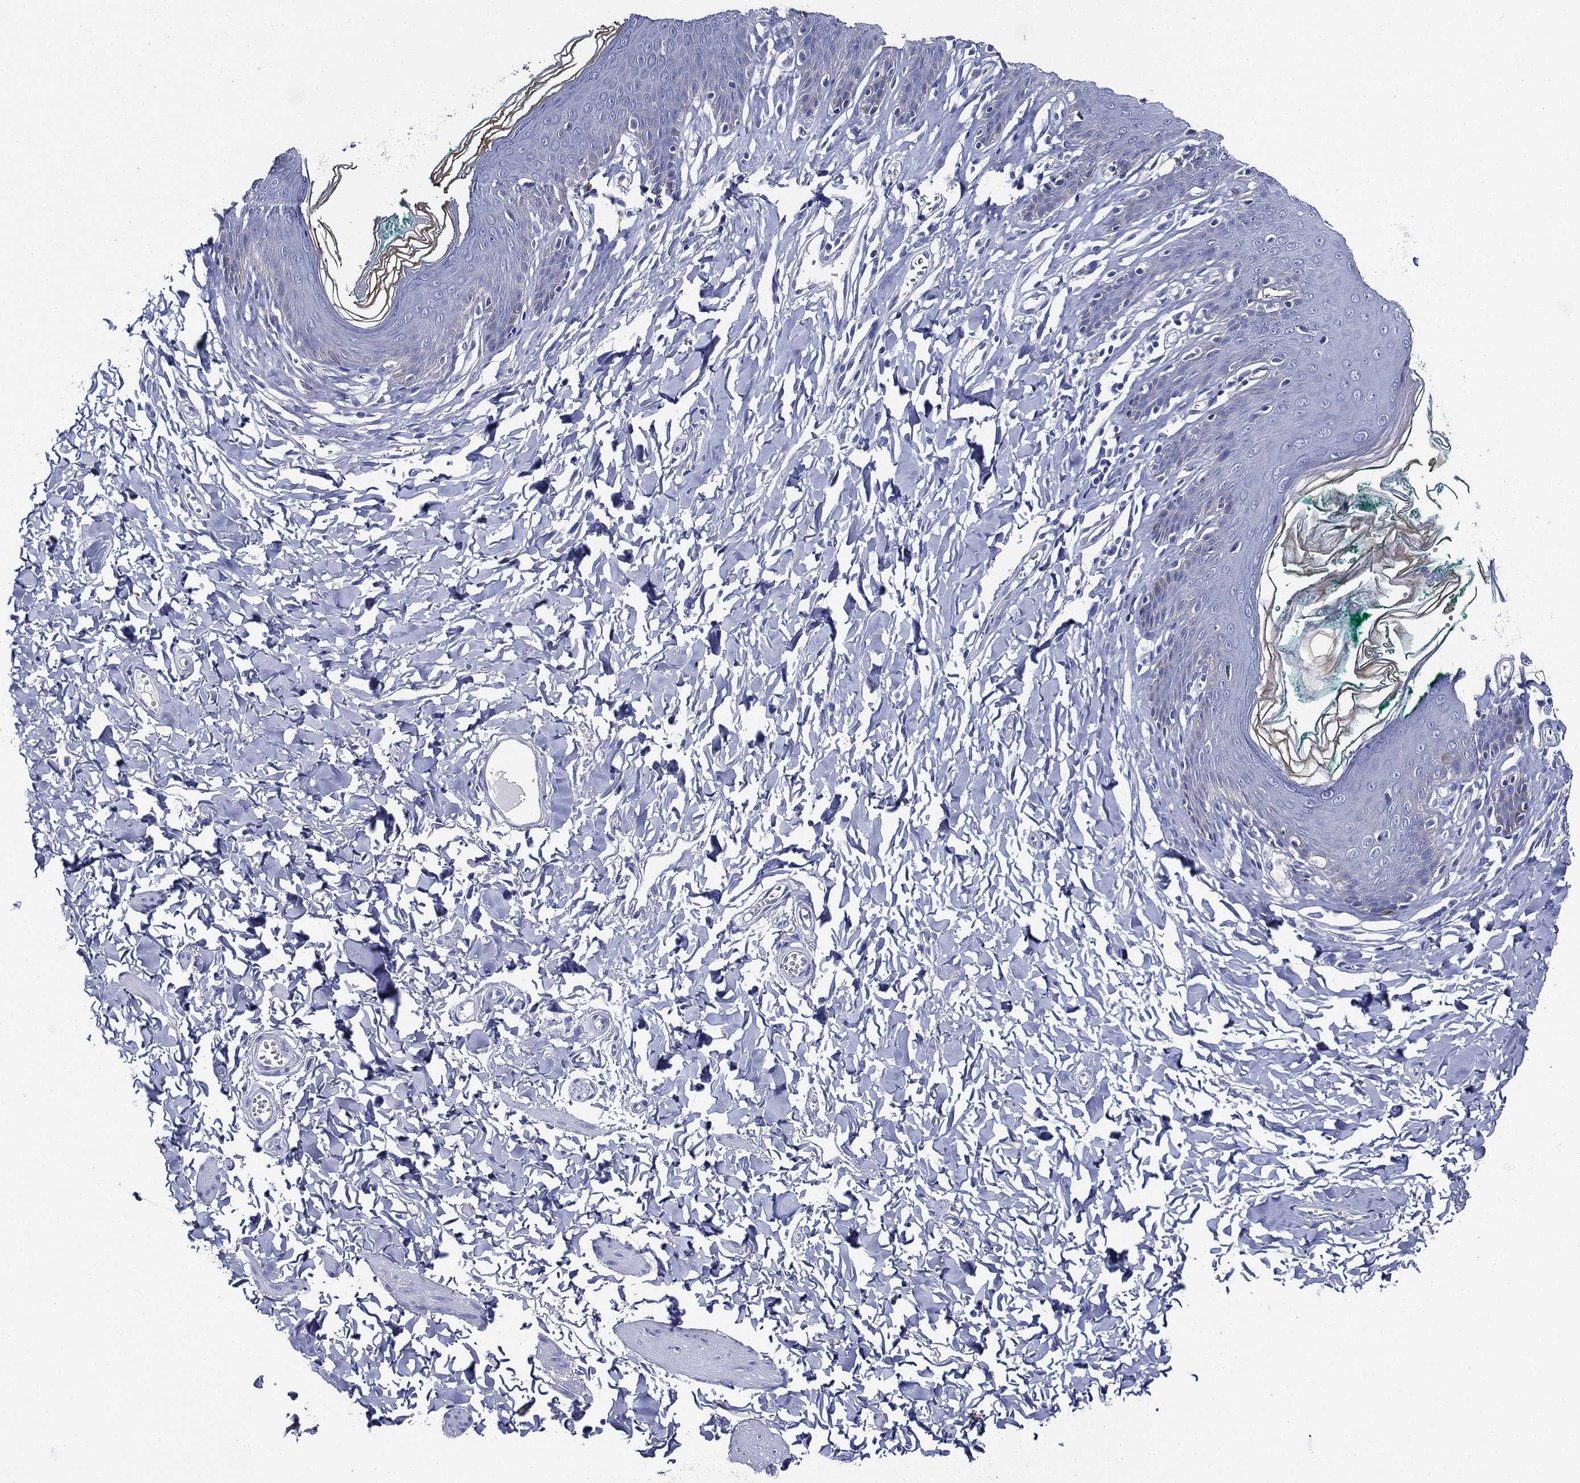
{"staining": {"intensity": "moderate", "quantity": "<25%", "location": "cytoplasmic/membranous"}, "tissue": "skin", "cell_type": "Epidermal cells", "image_type": "normal", "snomed": [{"axis": "morphology", "description": "Normal tissue, NOS"}, {"axis": "topography", "description": "Vulva"}], "caption": "Protein expression analysis of normal skin exhibits moderate cytoplasmic/membranous expression in approximately <25% of epidermal cells.", "gene": "NEDD9", "patient": {"sex": "female", "age": 66}}